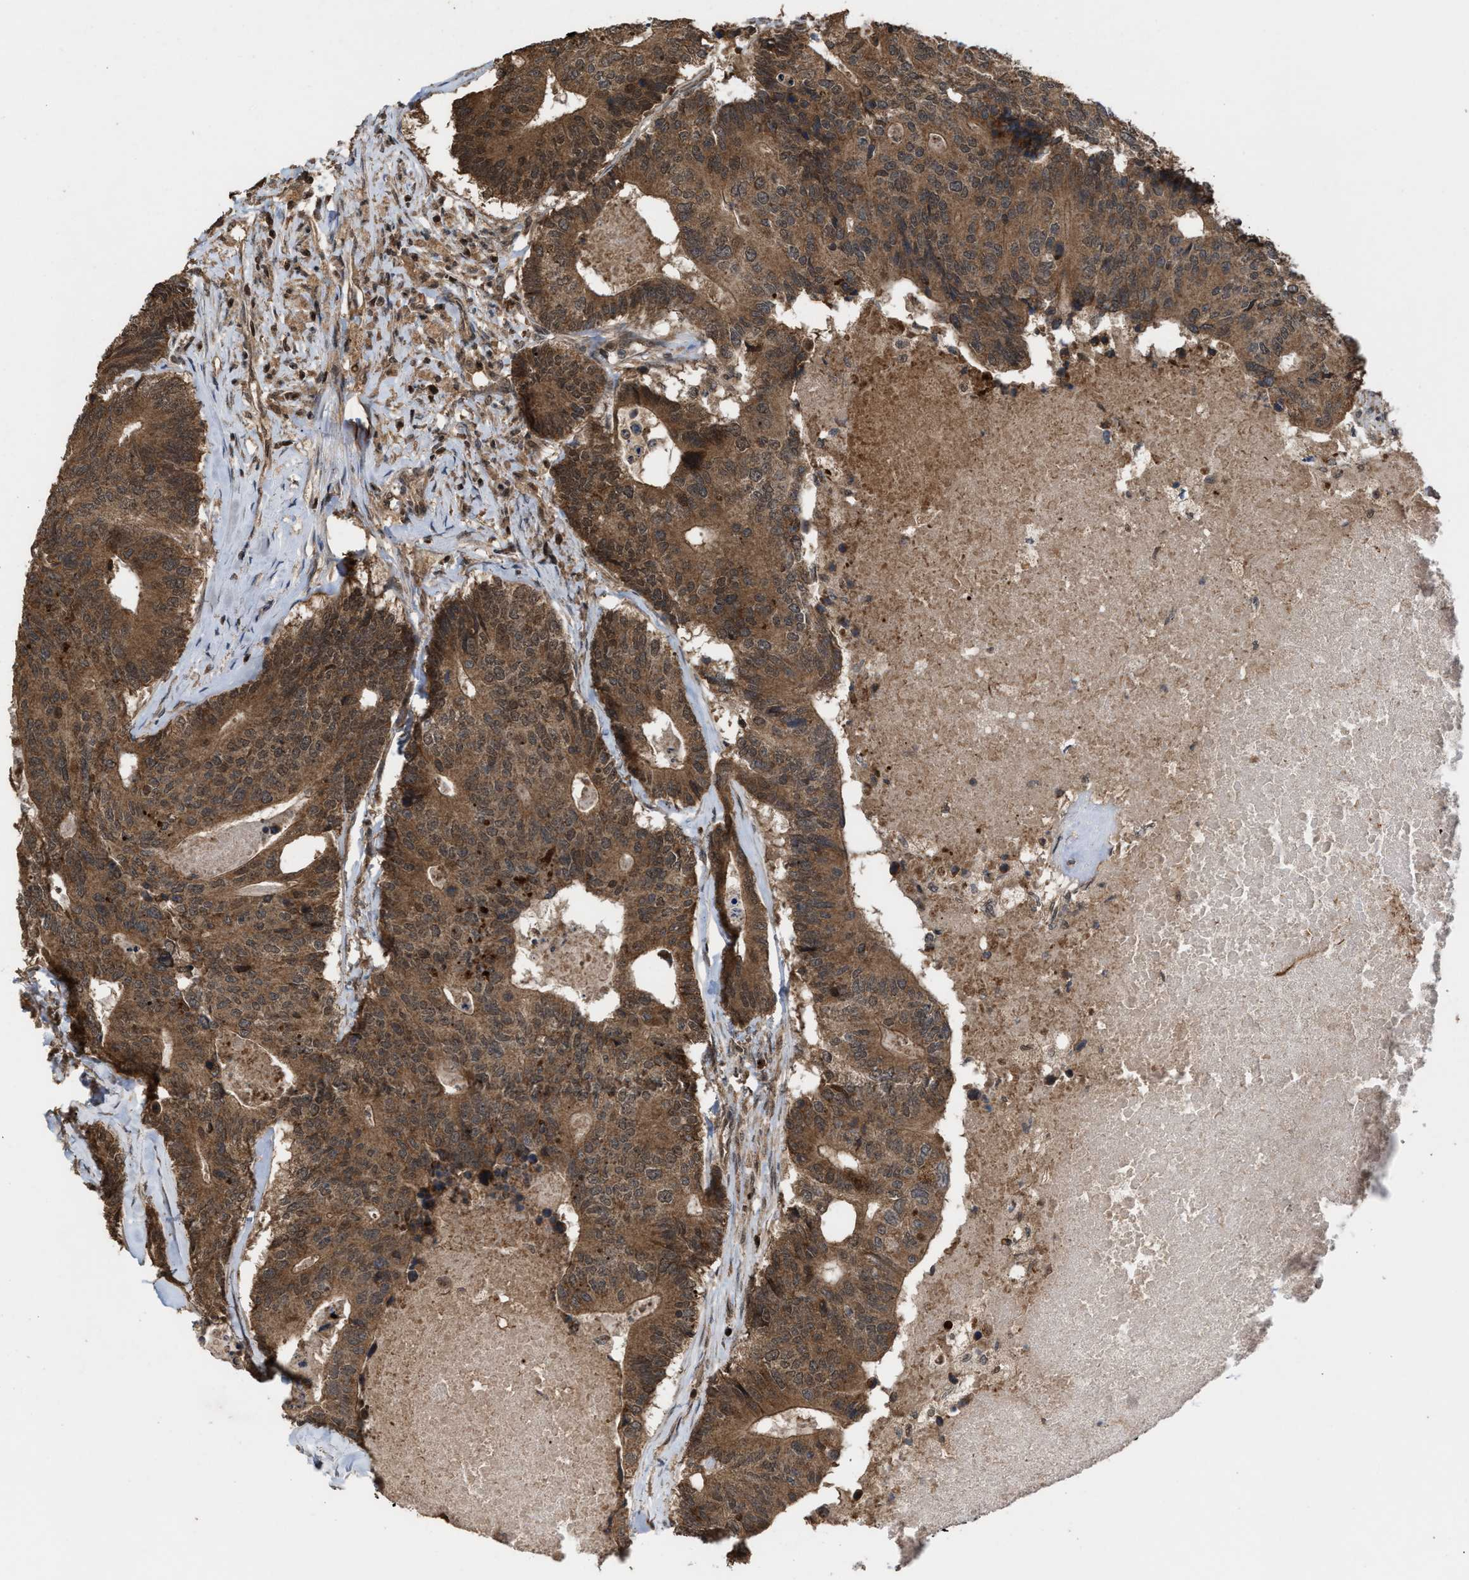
{"staining": {"intensity": "moderate", "quantity": ">75%", "location": "cytoplasmic/membranous"}, "tissue": "colorectal cancer", "cell_type": "Tumor cells", "image_type": "cancer", "snomed": [{"axis": "morphology", "description": "Adenocarcinoma, NOS"}, {"axis": "topography", "description": "Colon"}], "caption": "Brown immunohistochemical staining in colorectal adenocarcinoma displays moderate cytoplasmic/membranous staining in approximately >75% of tumor cells. Using DAB (brown) and hematoxylin (blue) stains, captured at high magnification using brightfield microscopy.", "gene": "C9orf78", "patient": {"sex": "female", "age": 67}}